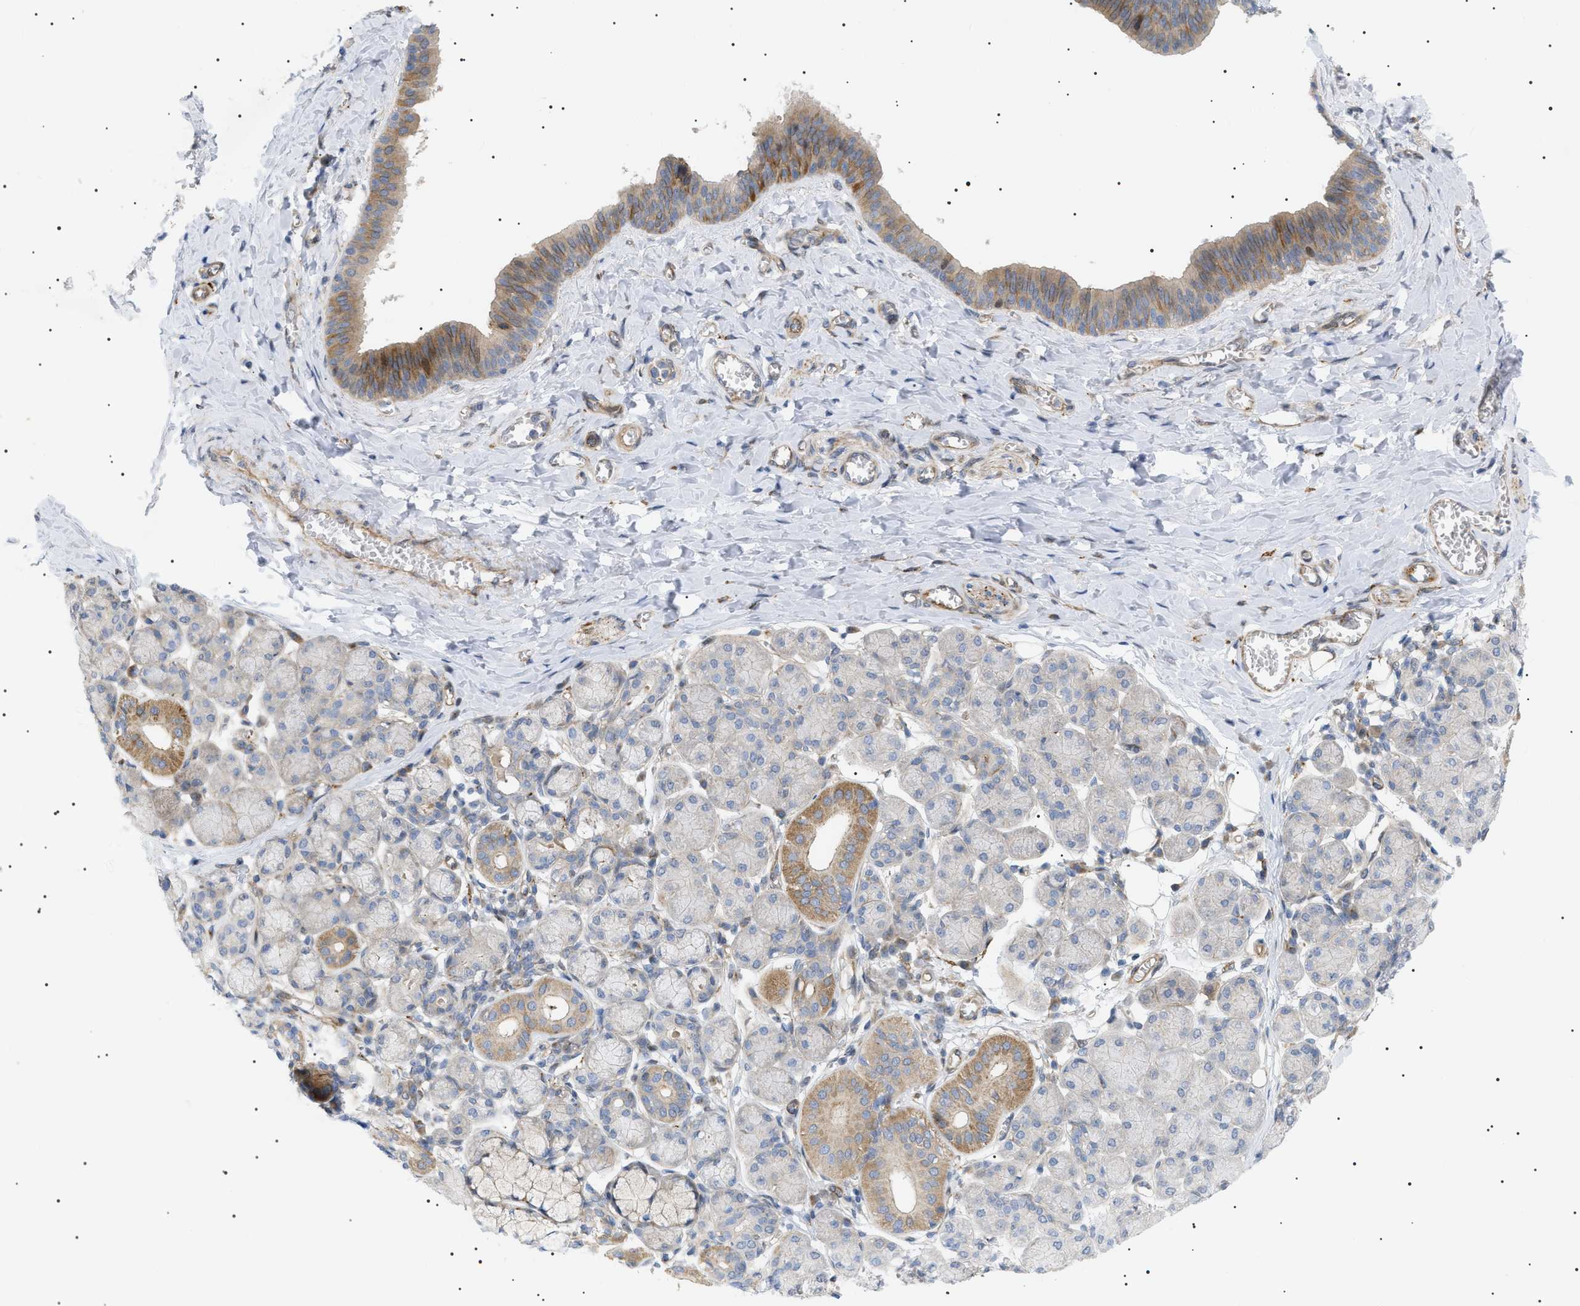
{"staining": {"intensity": "moderate", "quantity": ">75%", "location": "cytoplasmic/membranous"}, "tissue": "salivary gland", "cell_type": "Glandular cells", "image_type": "normal", "snomed": [{"axis": "morphology", "description": "Normal tissue, NOS"}, {"axis": "morphology", "description": "Inflammation, NOS"}, {"axis": "topography", "description": "Lymph node"}, {"axis": "topography", "description": "Salivary gland"}], "caption": "DAB (3,3'-diaminobenzidine) immunohistochemical staining of normal salivary gland demonstrates moderate cytoplasmic/membranous protein expression in about >75% of glandular cells.", "gene": "SFXN5", "patient": {"sex": "male", "age": 3}}